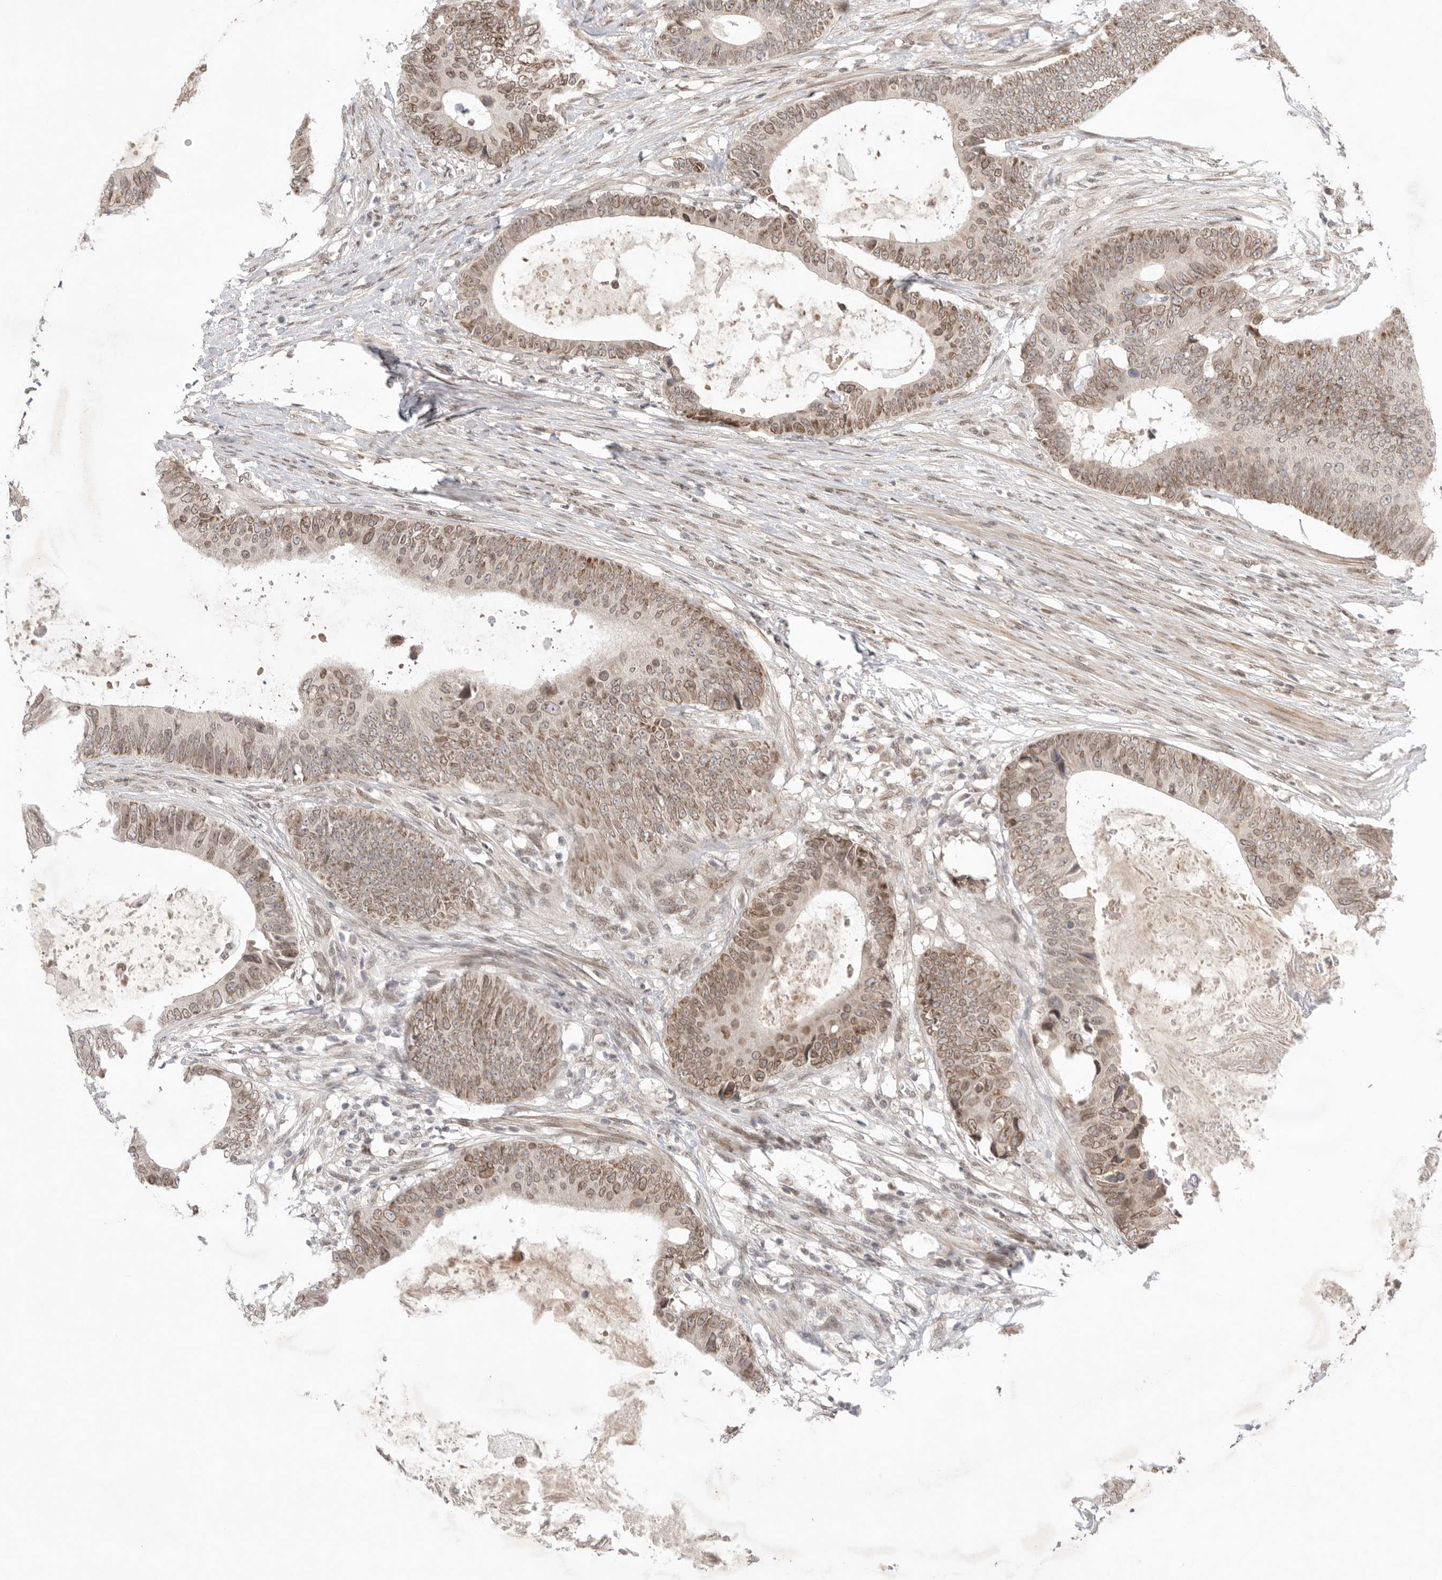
{"staining": {"intensity": "moderate", "quantity": ">75%", "location": "nuclear"}, "tissue": "colorectal cancer", "cell_type": "Tumor cells", "image_type": "cancer", "snomed": [{"axis": "morphology", "description": "Adenocarcinoma, NOS"}, {"axis": "topography", "description": "Colon"}], "caption": "The immunohistochemical stain shows moderate nuclear staining in tumor cells of colorectal cancer (adenocarcinoma) tissue.", "gene": "LEMD3", "patient": {"sex": "male", "age": 56}}